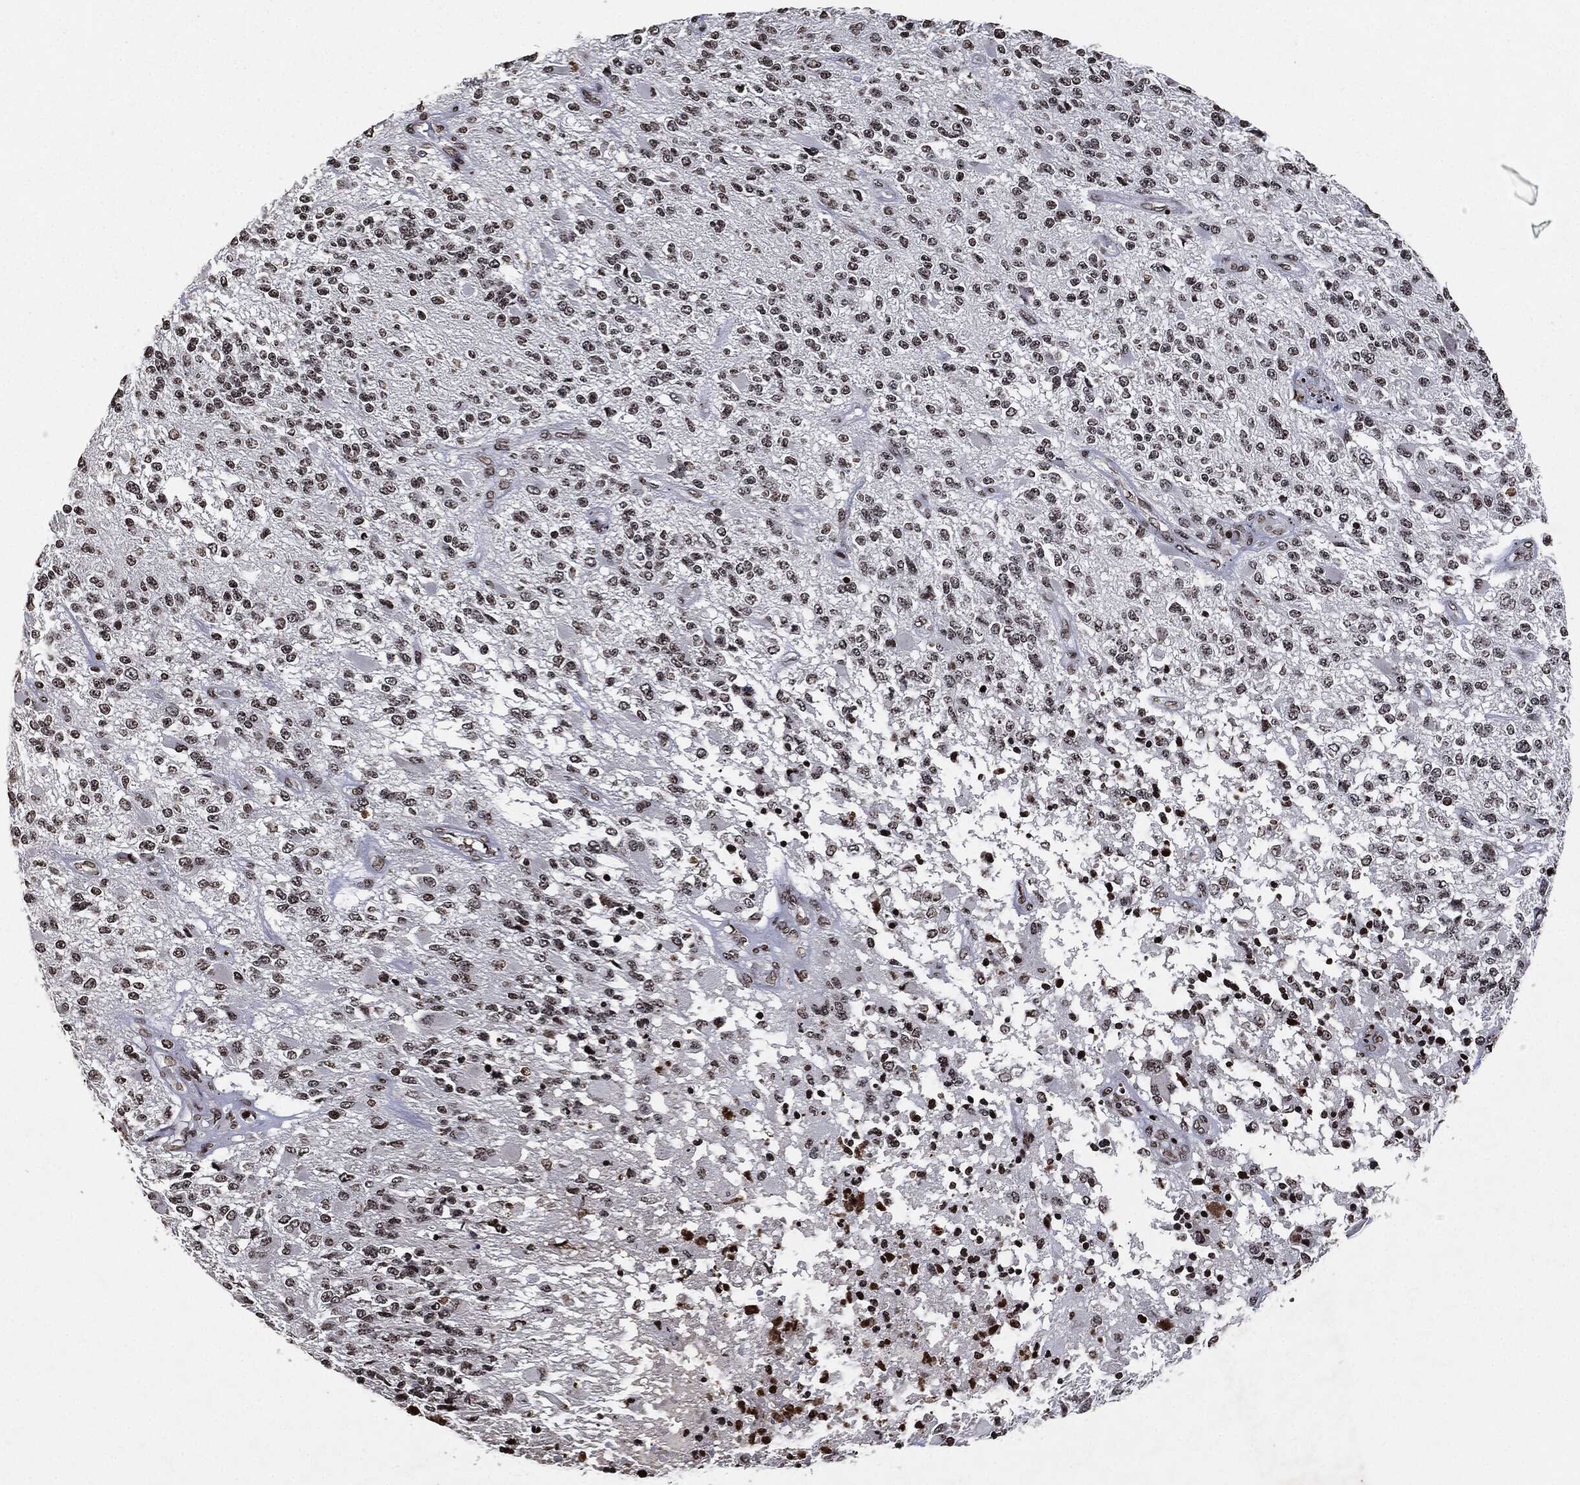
{"staining": {"intensity": "weak", "quantity": "<25%", "location": "nuclear"}, "tissue": "glioma", "cell_type": "Tumor cells", "image_type": "cancer", "snomed": [{"axis": "morphology", "description": "Glioma, malignant, High grade"}, {"axis": "topography", "description": "Brain"}], "caption": "The immunohistochemistry (IHC) image has no significant positivity in tumor cells of malignant glioma (high-grade) tissue.", "gene": "JUN", "patient": {"sex": "female", "age": 63}}